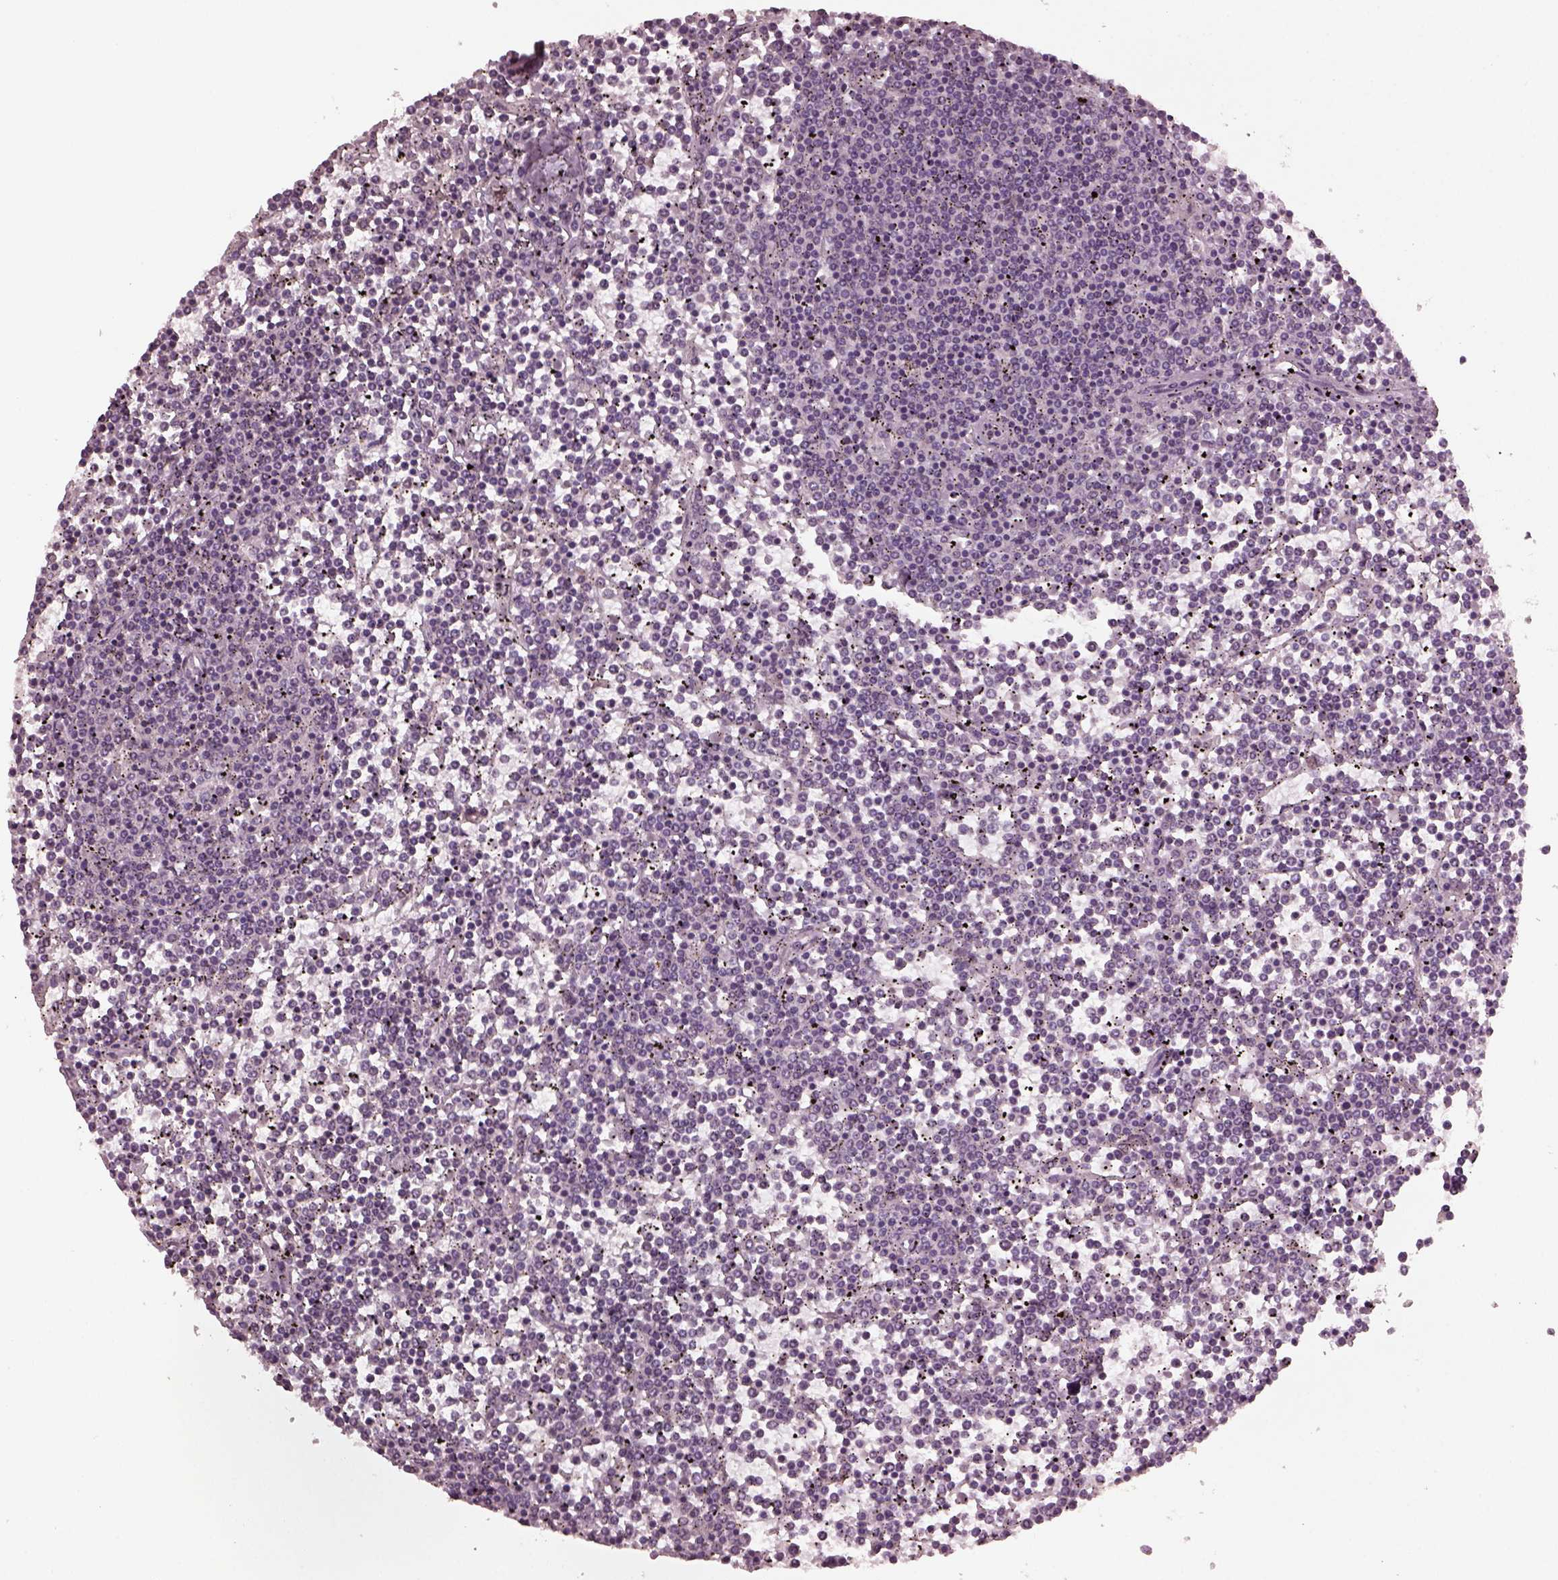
{"staining": {"intensity": "negative", "quantity": "none", "location": "none"}, "tissue": "lymphoma", "cell_type": "Tumor cells", "image_type": "cancer", "snomed": [{"axis": "morphology", "description": "Malignant lymphoma, non-Hodgkin's type, Low grade"}, {"axis": "topography", "description": "Spleen"}], "caption": "Lymphoma stained for a protein using IHC shows no staining tumor cells.", "gene": "IL18RAP", "patient": {"sex": "female", "age": 19}}